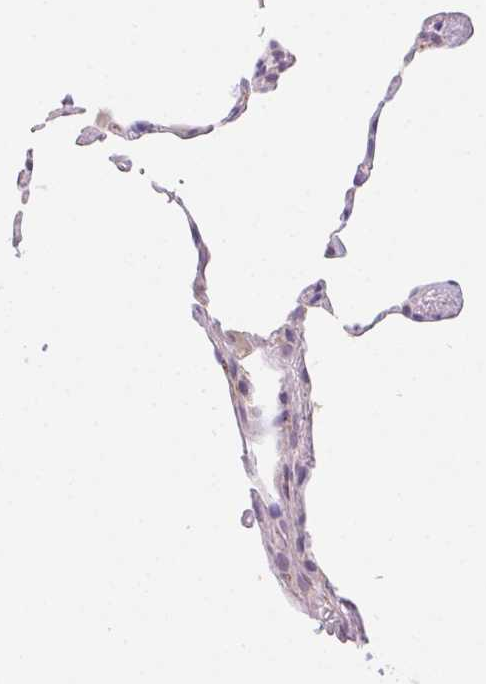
{"staining": {"intensity": "negative", "quantity": "none", "location": "none"}, "tissue": "lung", "cell_type": "Alveolar cells", "image_type": "normal", "snomed": [{"axis": "morphology", "description": "Normal tissue, NOS"}, {"axis": "topography", "description": "Lung"}], "caption": "Immunohistochemistry photomicrograph of unremarkable human lung stained for a protein (brown), which reveals no expression in alveolar cells. (Immunohistochemistry, brightfield microscopy, high magnification).", "gene": "HRC", "patient": {"sex": "female", "age": 57}}